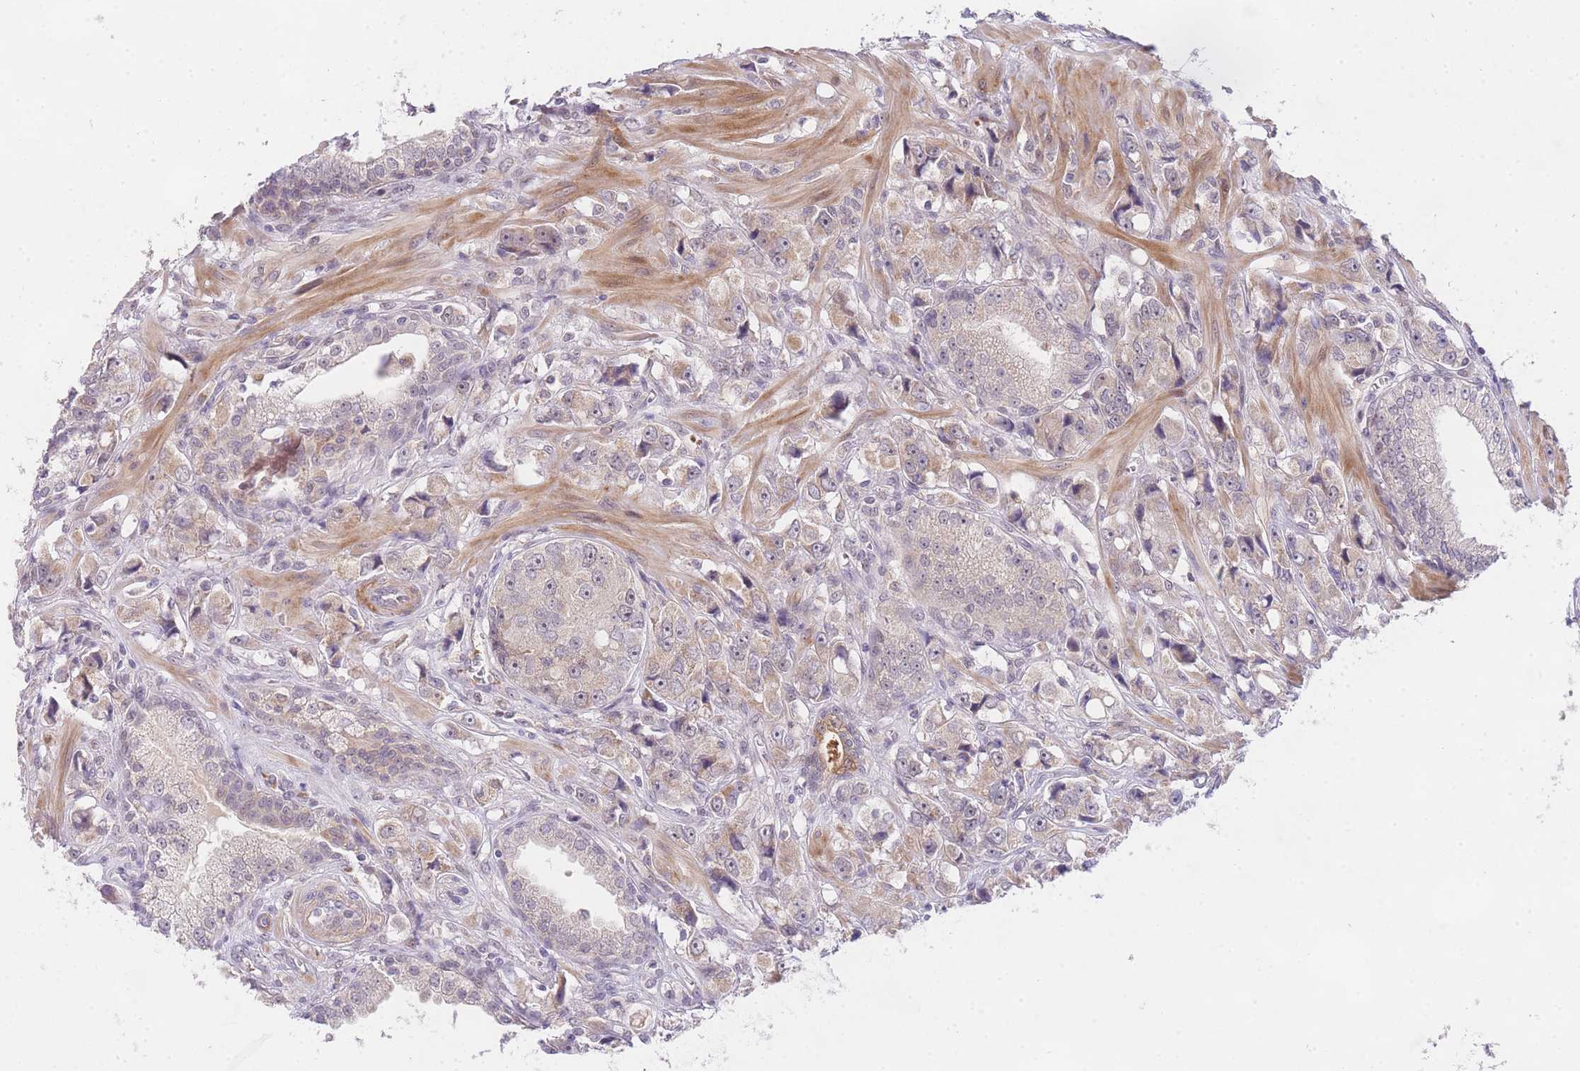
{"staining": {"intensity": "negative", "quantity": "none", "location": "none"}, "tissue": "prostate cancer", "cell_type": "Tumor cells", "image_type": "cancer", "snomed": [{"axis": "morphology", "description": "Adenocarcinoma, High grade"}, {"axis": "topography", "description": "Prostate"}], "caption": "Immunohistochemistry image of neoplastic tissue: prostate cancer (high-grade adenocarcinoma) stained with DAB (3,3'-diaminobenzidine) shows no significant protein positivity in tumor cells.", "gene": "SLC25A33", "patient": {"sex": "male", "age": 74}}